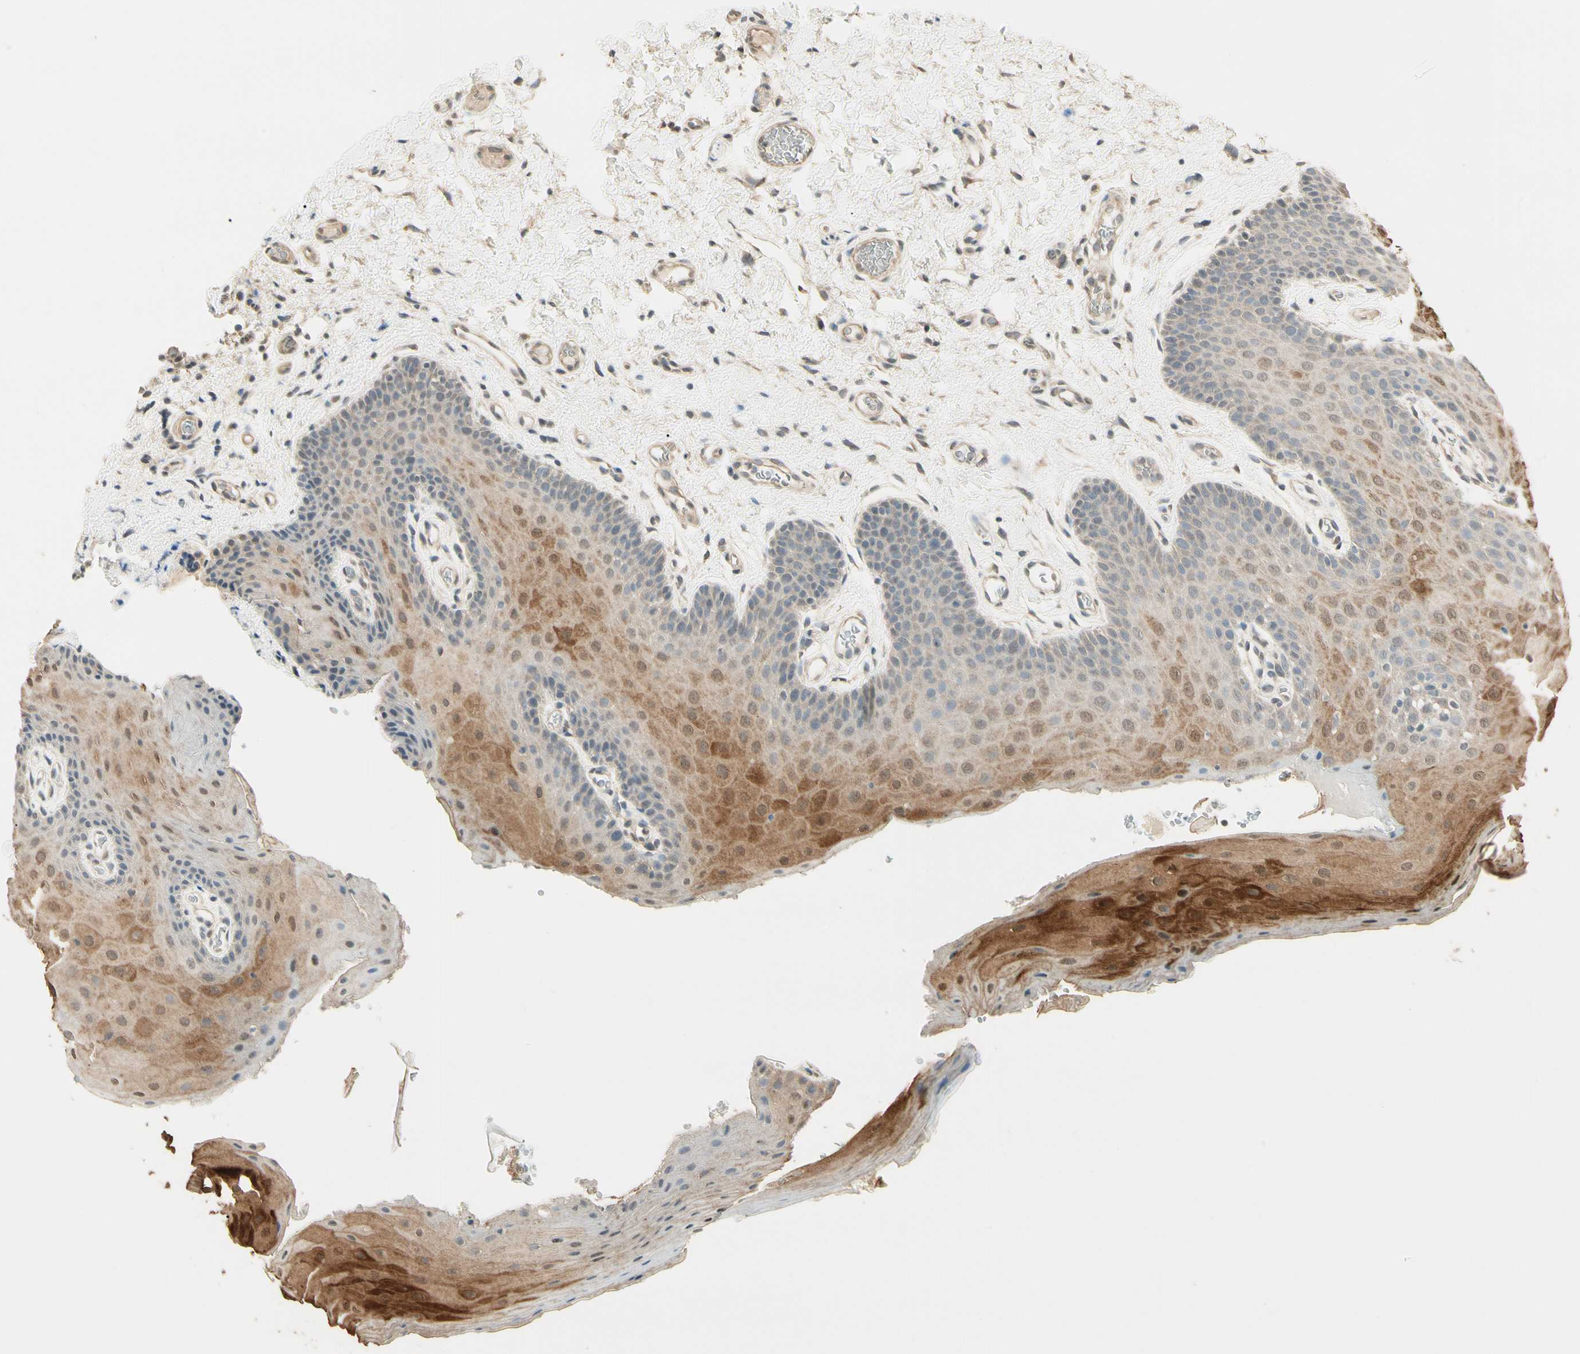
{"staining": {"intensity": "moderate", "quantity": "25%-75%", "location": "cytoplasmic/membranous"}, "tissue": "oral mucosa", "cell_type": "Squamous epithelial cells", "image_type": "normal", "snomed": [{"axis": "morphology", "description": "Normal tissue, NOS"}, {"axis": "topography", "description": "Oral tissue"}], "caption": "Human oral mucosa stained for a protein (brown) demonstrates moderate cytoplasmic/membranous positive positivity in approximately 25%-75% of squamous epithelial cells.", "gene": "SGCA", "patient": {"sex": "male", "age": 54}}